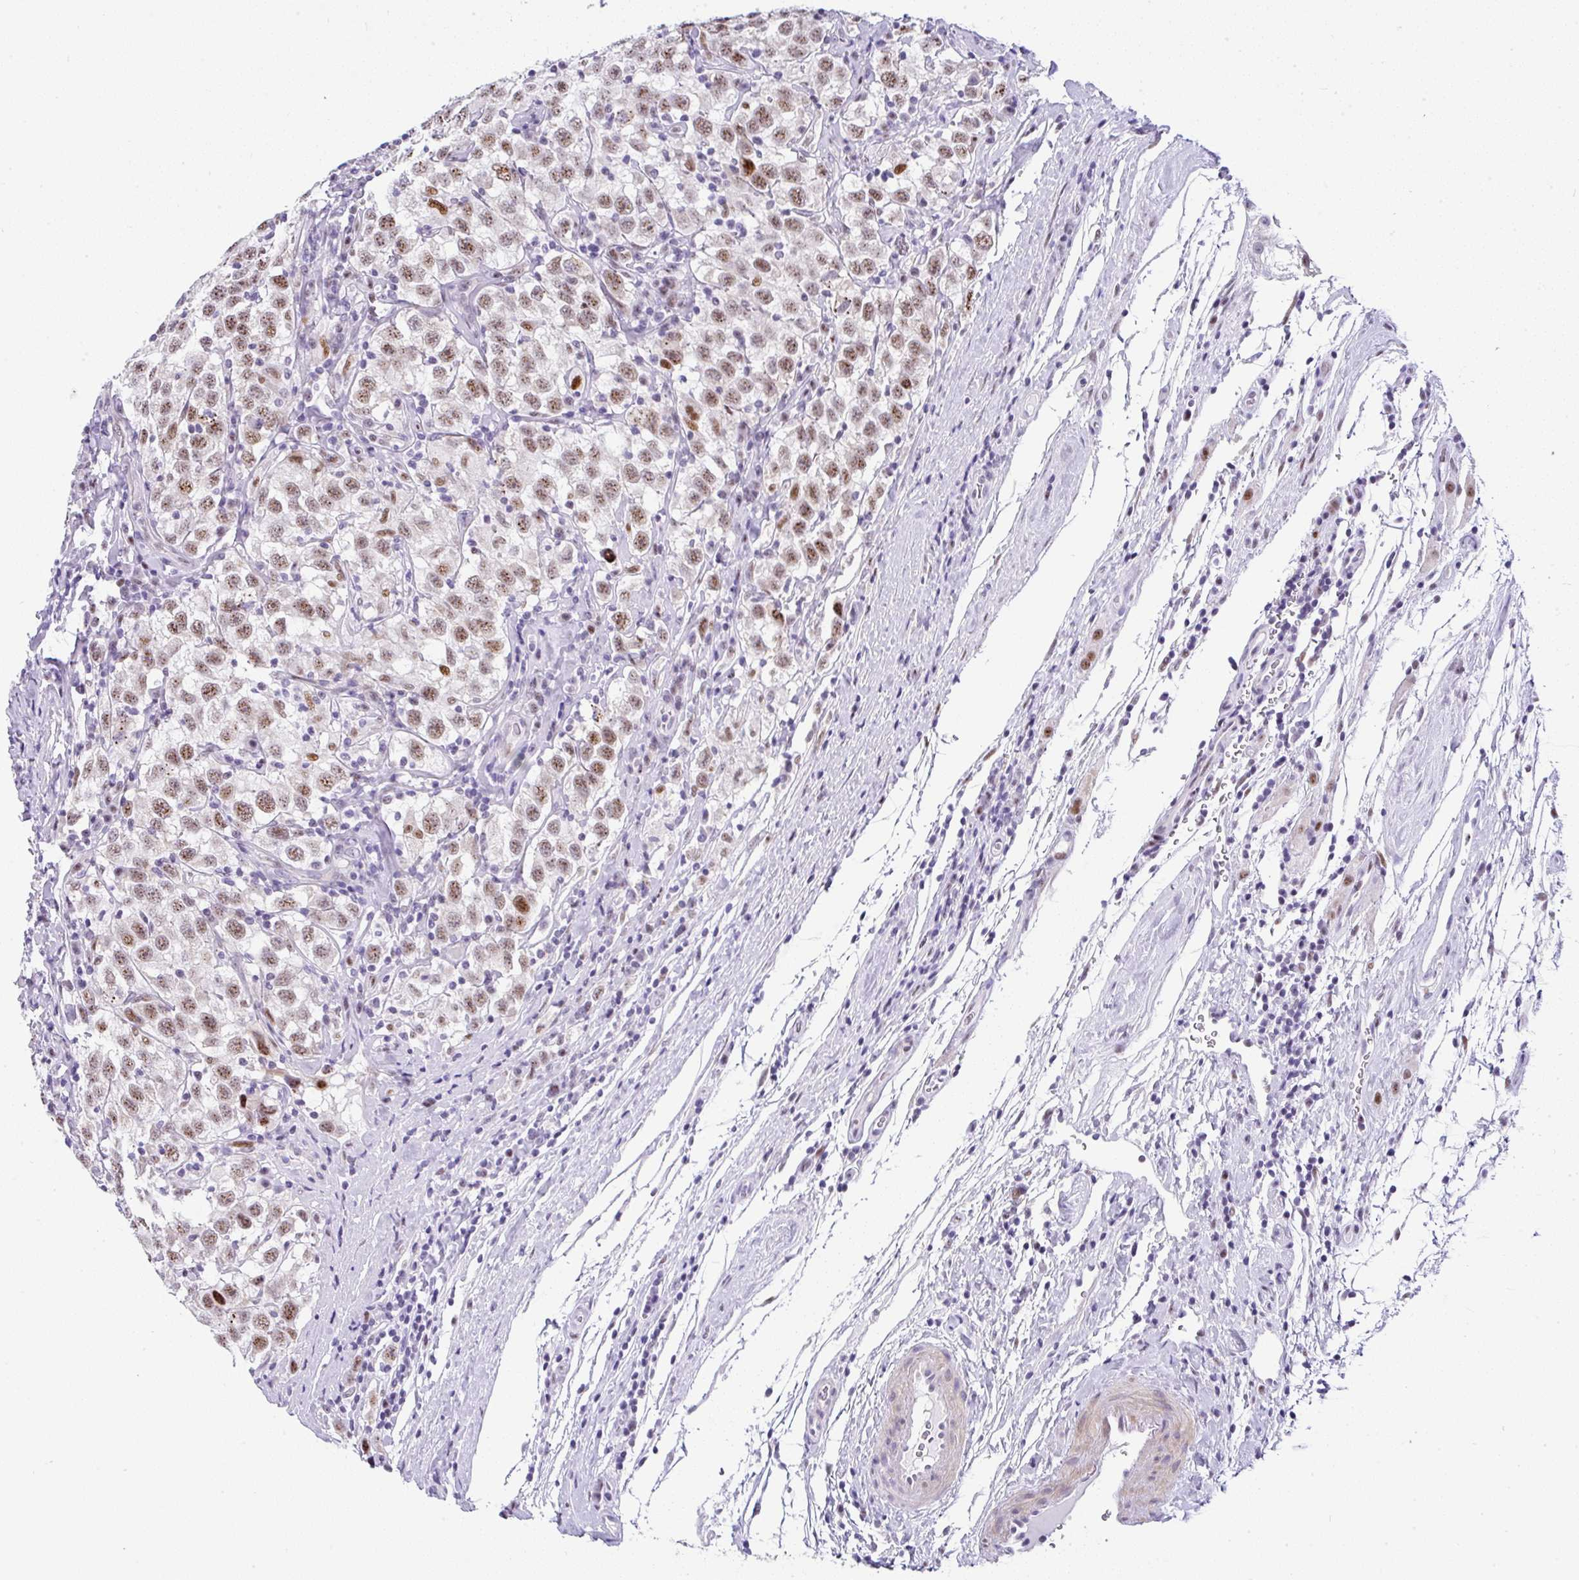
{"staining": {"intensity": "moderate", "quantity": ">75%", "location": "nuclear"}, "tissue": "testis cancer", "cell_type": "Tumor cells", "image_type": "cancer", "snomed": [{"axis": "morphology", "description": "Seminoma, NOS"}, {"axis": "topography", "description": "Testis"}], "caption": "A medium amount of moderate nuclear expression is seen in about >75% of tumor cells in testis cancer (seminoma) tissue. Nuclei are stained in blue.", "gene": "NR1D2", "patient": {"sex": "male", "age": 41}}